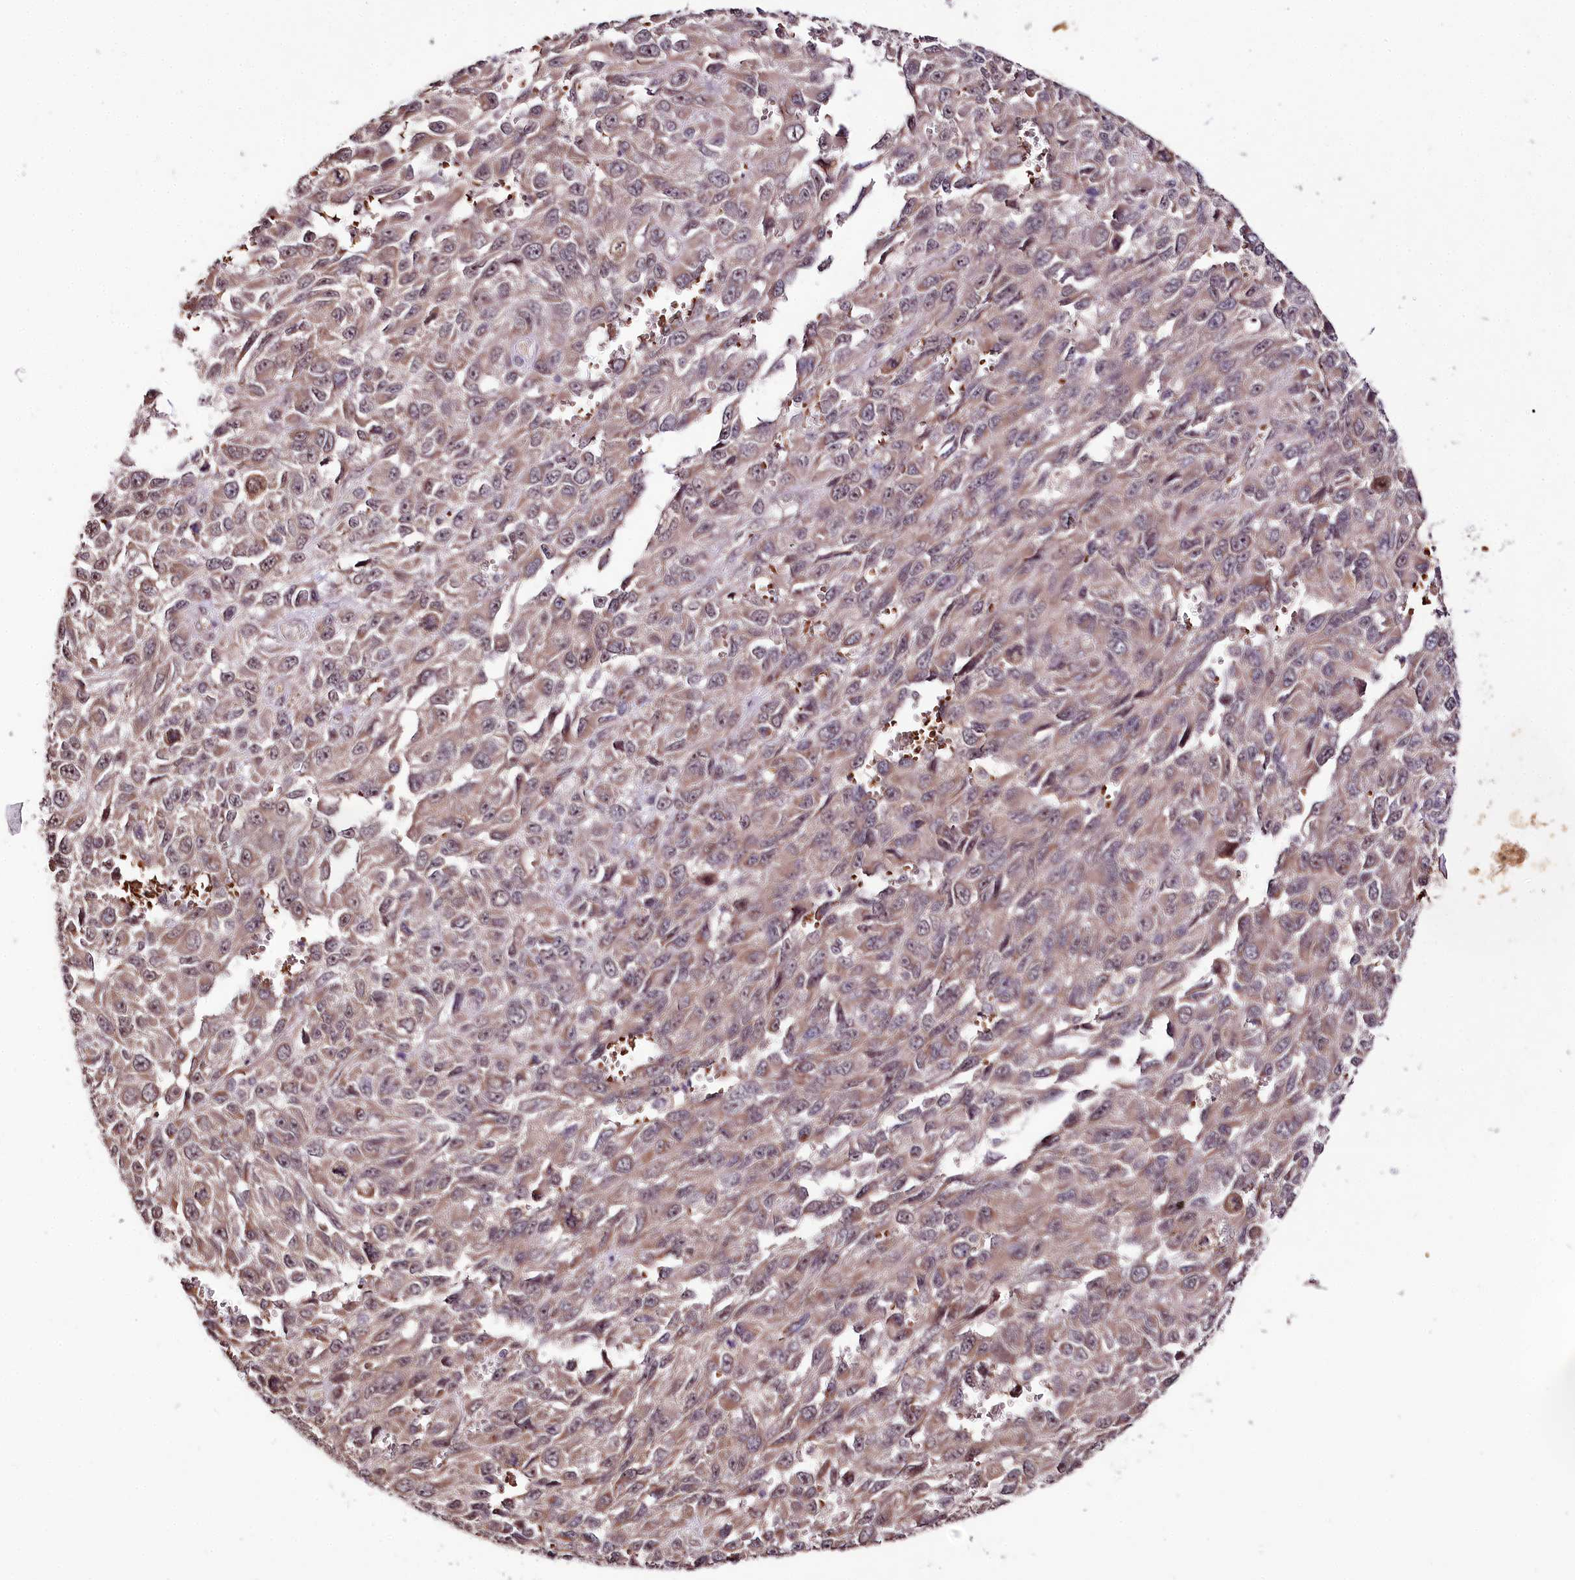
{"staining": {"intensity": "weak", "quantity": "25%-75%", "location": "cytoplasmic/membranous,nuclear"}, "tissue": "melanoma", "cell_type": "Tumor cells", "image_type": "cancer", "snomed": [{"axis": "morphology", "description": "Normal tissue, NOS"}, {"axis": "morphology", "description": "Malignant melanoma, NOS"}, {"axis": "topography", "description": "Skin"}], "caption": "Protein staining of malignant melanoma tissue exhibits weak cytoplasmic/membranous and nuclear positivity in approximately 25%-75% of tumor cells.", "gene": "DMP1", "patient": {"sex": "female", "age": 96}}